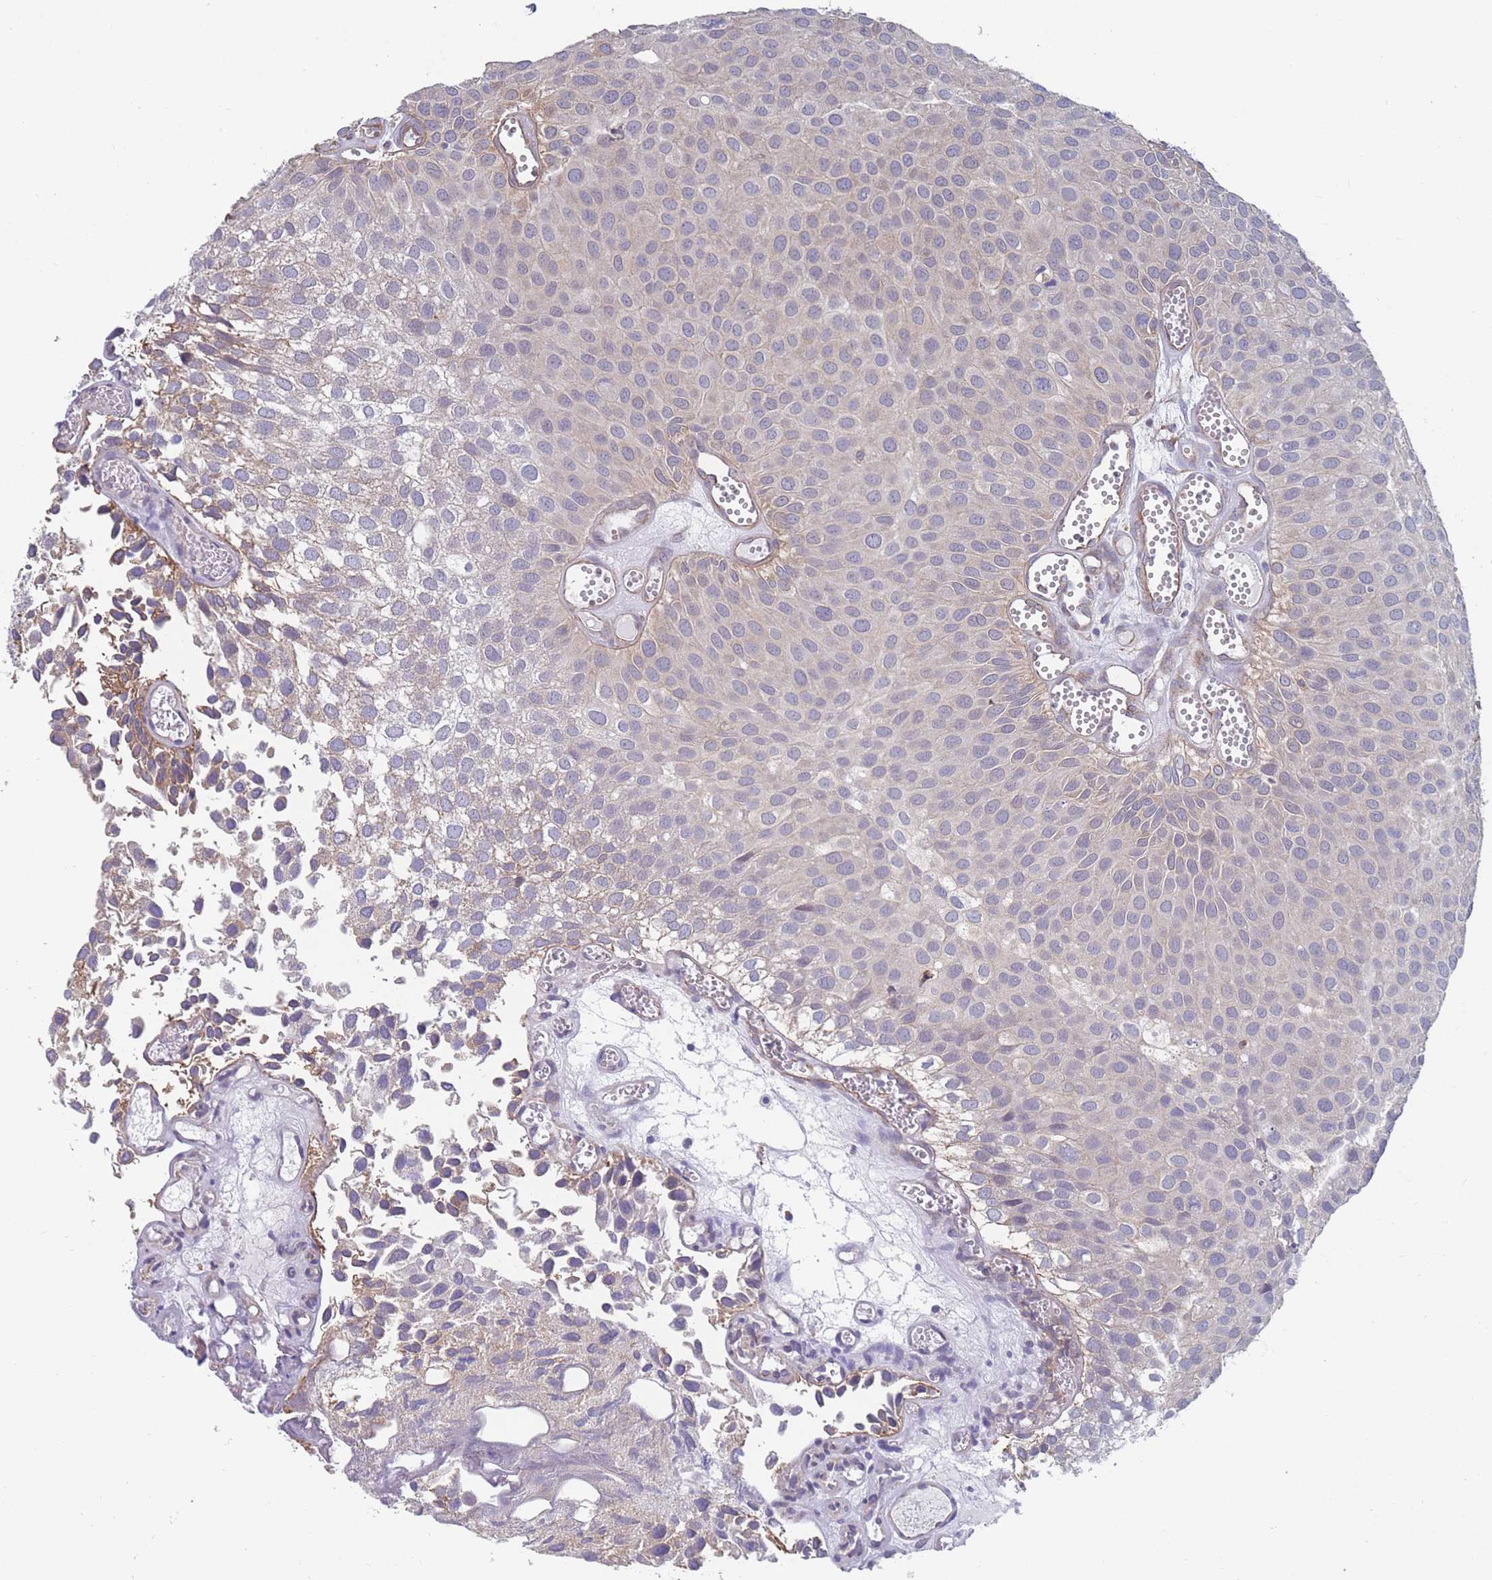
{"staining": {"intensity": "negative", "quantity": "none", "location": "none"}, "tissue": "urothelial cancer", "cell_type": "Tumor cells", "image_type": "cancer", "snomed": [{"axis": "morphology", "description": "Urothelial carcinoma, Low grade"}, {"axis": "topography", "description": "Urinary bladder"}], "caption": "The histopathology image reveals no significant expression in tumor cells of urothelial cancer.", "gene": "SLC1A6", "patient": {"sex": "male", "age": 88}}